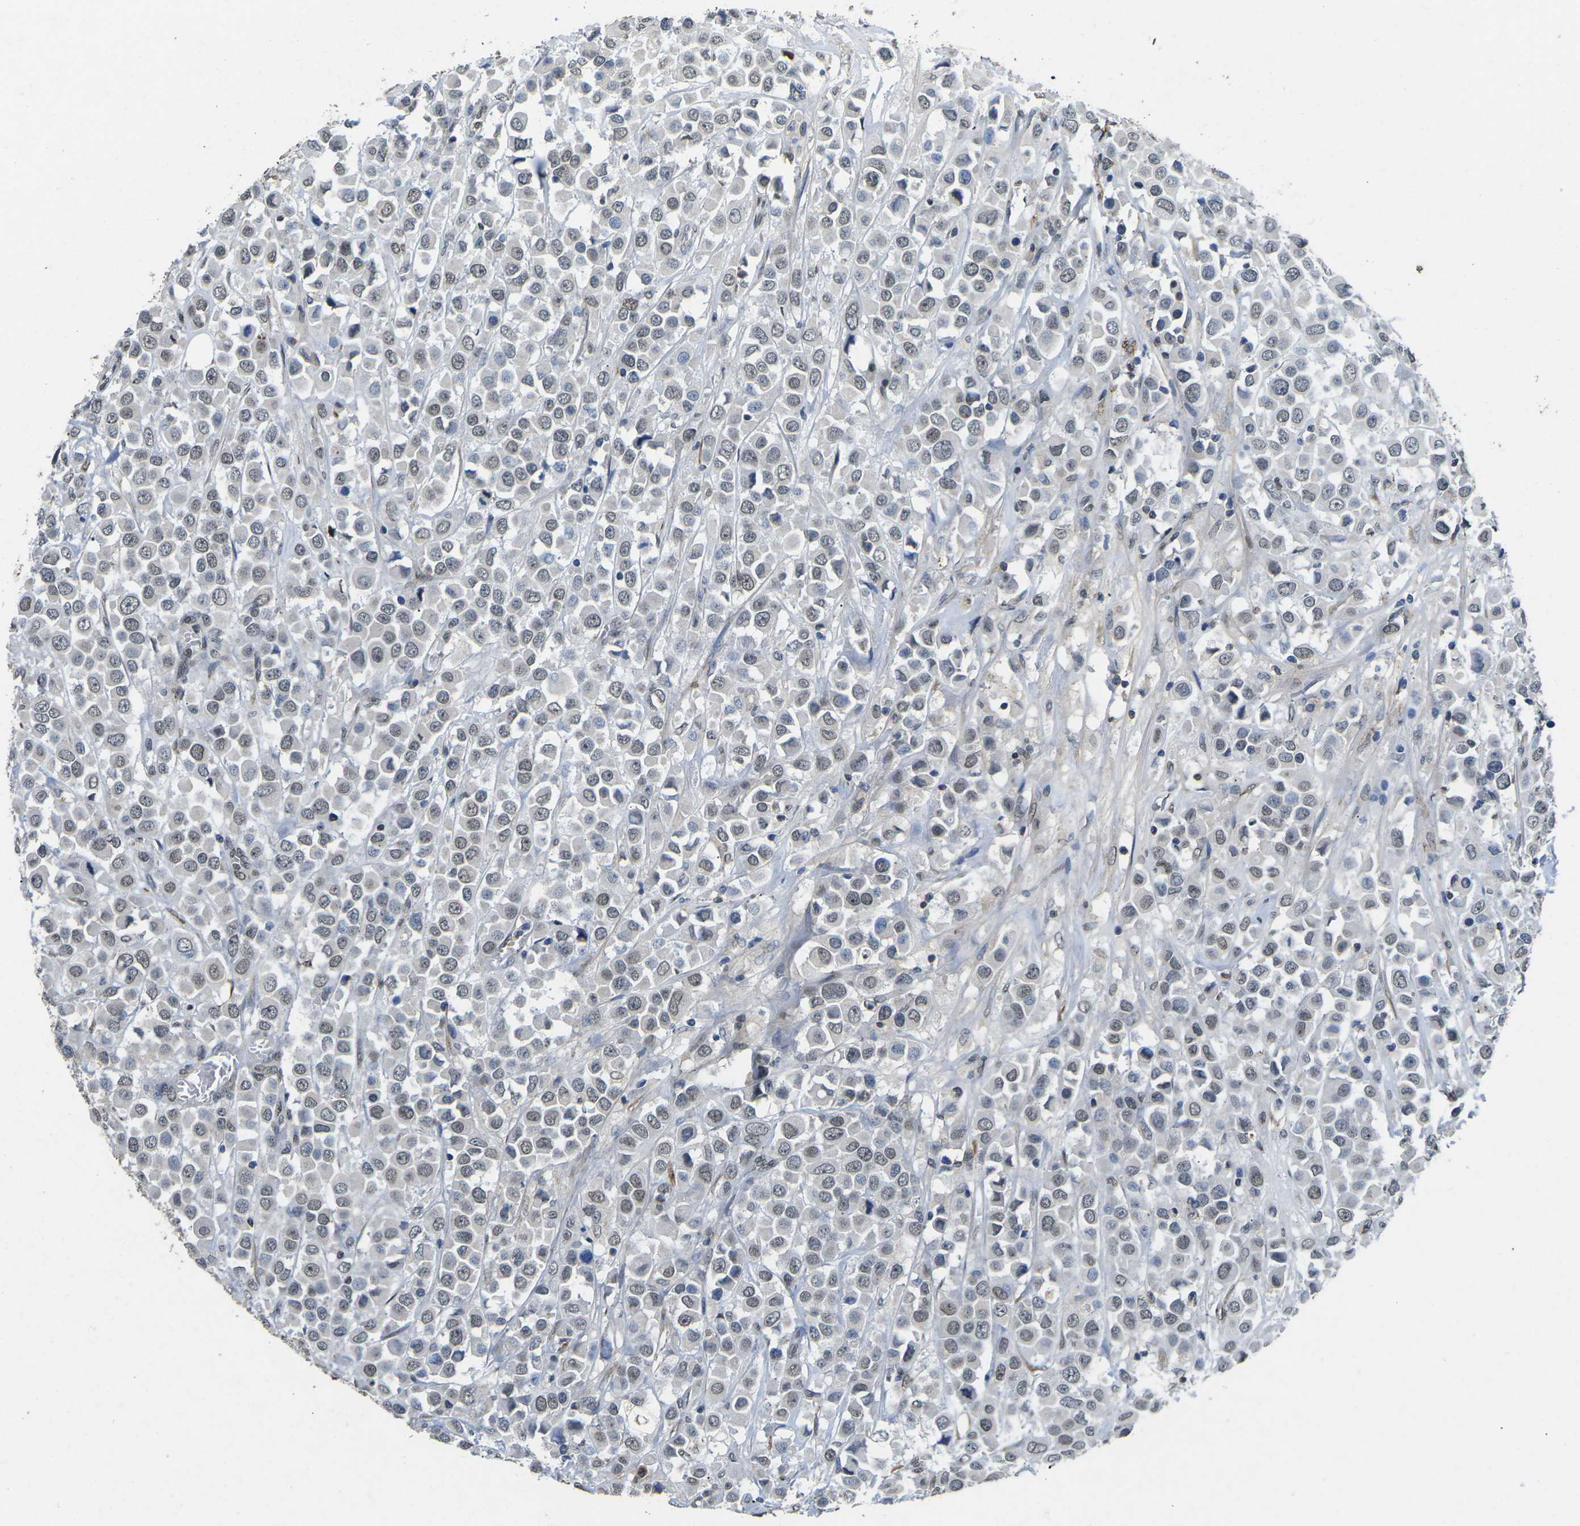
{"staining": {"intensity": "weak", "quantity": "<25%", "location": "nuclear"}, "tissue": "breast cancer", "cell_type": "Tumor cells", "image_type": "cancer", "snomed": [{"axis": "morphology", "description": "Duct carcinoma"}, {"axis": "topography", "description": "Breast"}], "caption": "Immunohistochemistry photomicrograph of breast invasive ductal carcinoma stained for a protein (brown), which displays no expression in tumor cells.", "gene": "SCNN1B", "patient": {"sex": "female", "age": 61}}